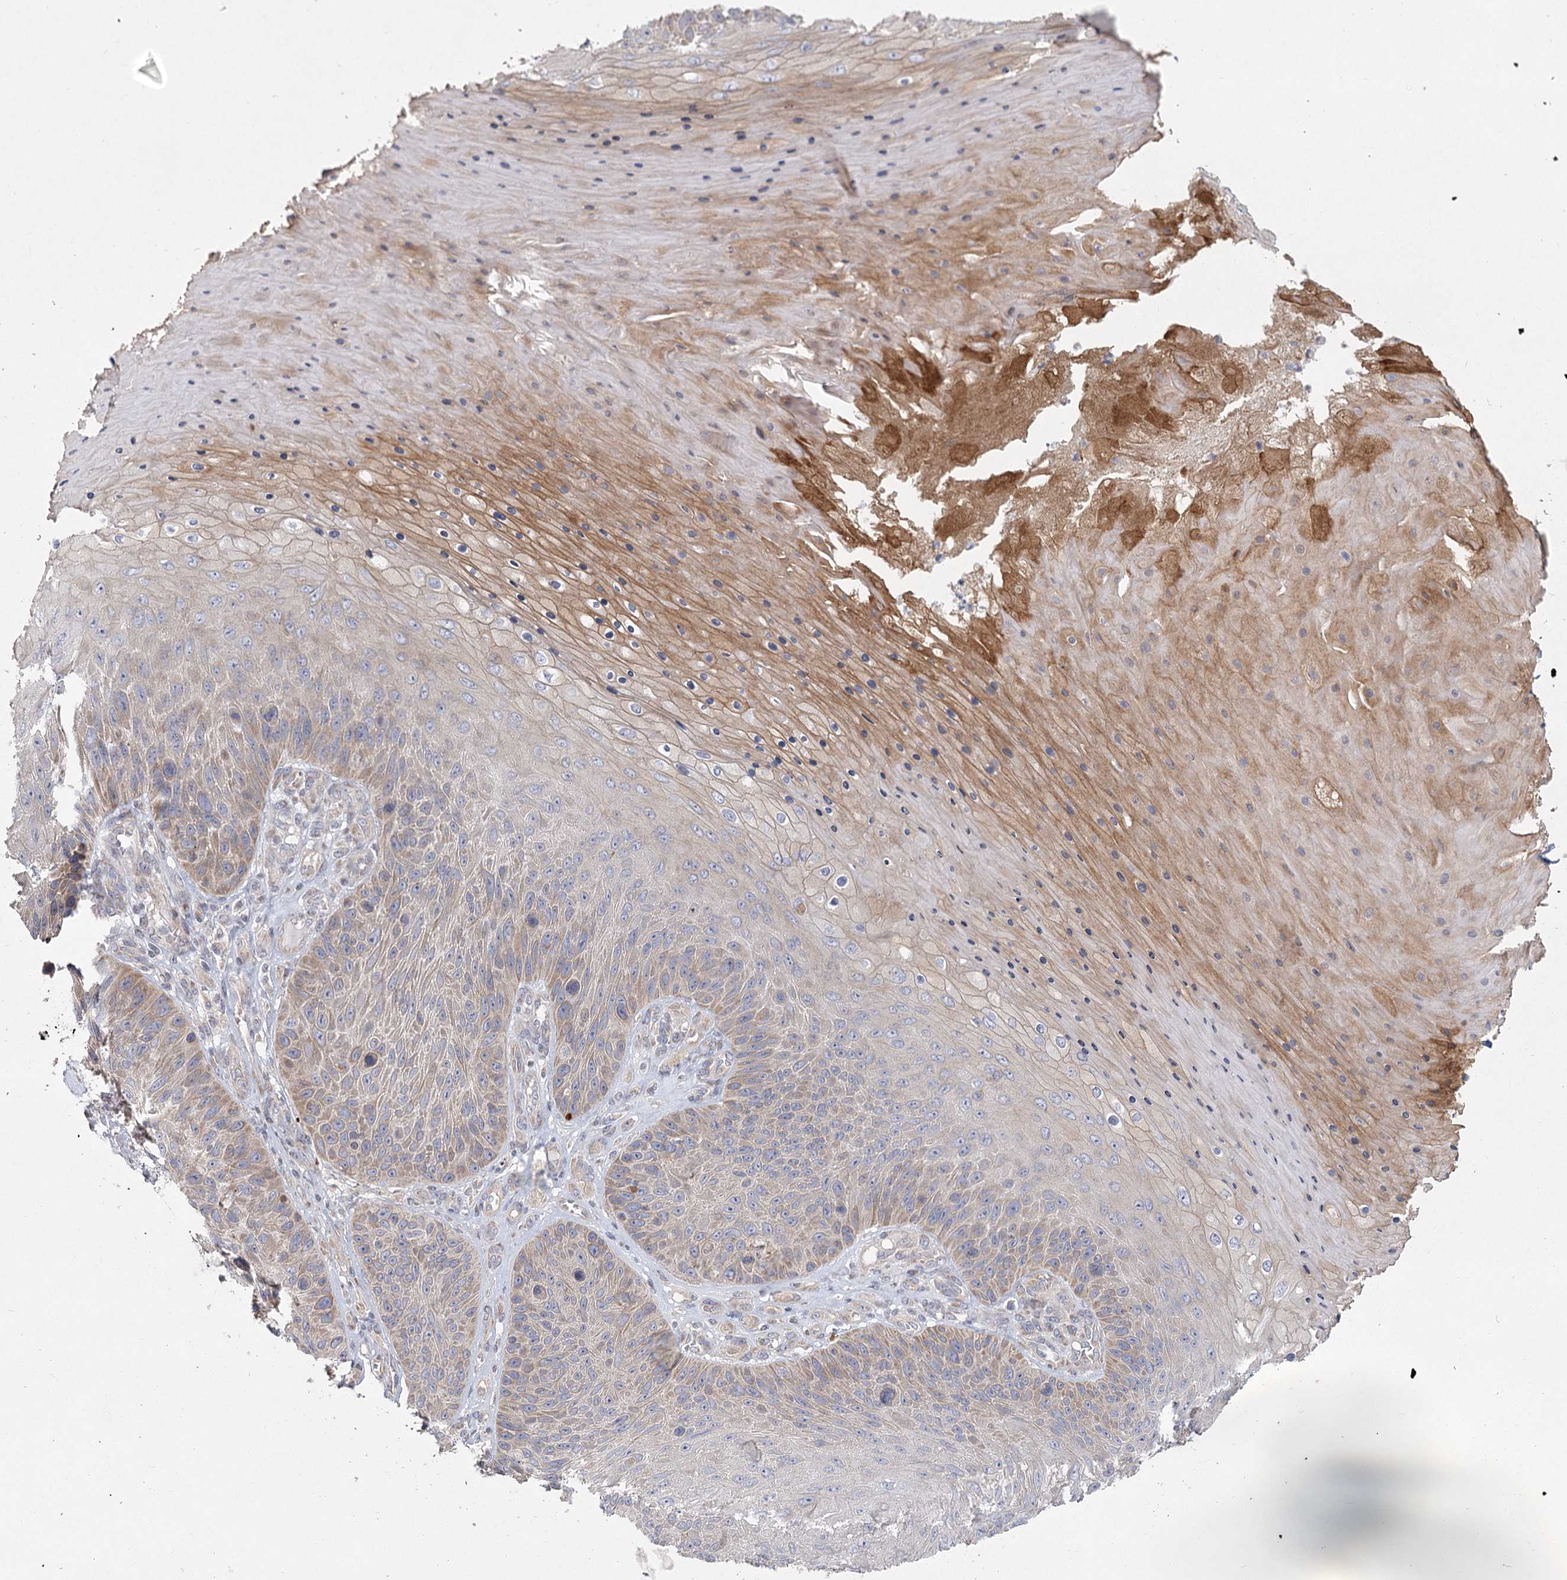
{"staining": {"intensity": "weak", "quantity": "25%-75%", "location": "cytoplasmic/membranous"}, "tissue": "skin cancer", "cell_type": "Tumor cells", "image_type": "cancer", "snomed": [{"axis": "morphology", "description": "Squamous cell carcinoma, NOS"}, {"axis": "topography", "description": "Skin"}], "caption": "Weak cytoplasmic/membranous staining for a protein is present in approximately 25%-75% of tumor cells of squamous cell carcinoma (skin) using immunohistochemistry.", "gene": "CNTLN", "patient": {"sex": "female", "age": 88}}